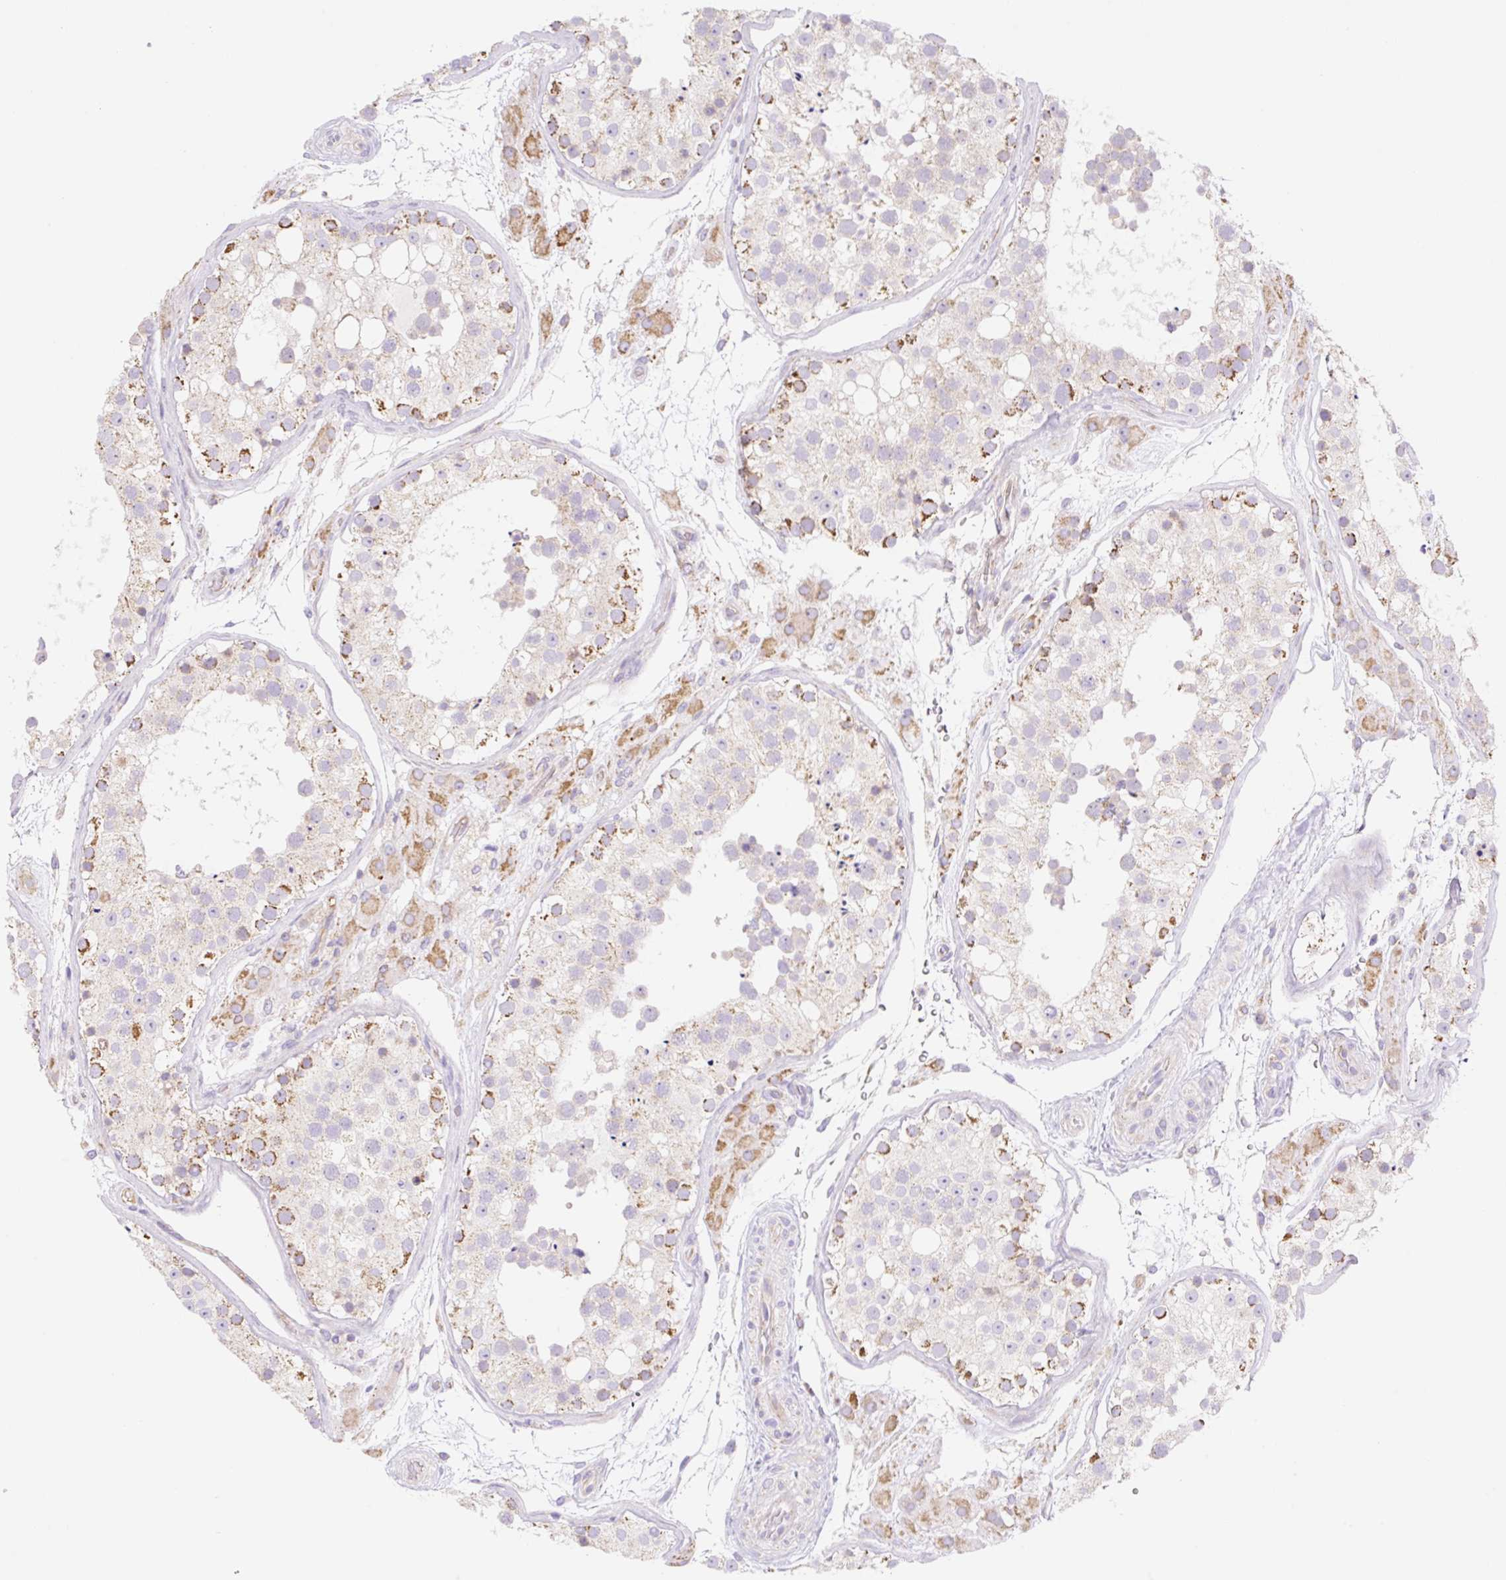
{"staining": {"intensity": "moderate", "quantity": "<25%", "location": "cytoplasmic/membranous"}, "tissue": "testis", "cell_type": "Cells in seminiferous ducts", "image_type": "normal", "snomed": [{"axis": "morphology", "description": "Normal tissue, NOS"}, {"axis": "topography", "description": "Testis"}], "caption": "Immunohistochemistry (IHC) histopathology image of normal human testis stained for a protein (brown), which exhibits low levels of moderate cytoplasmic/membranous positivity in about <25% of cells in seminiferous ducts.", "gene": "ESAM", "patient": {"sex": "male", "age": 26}}